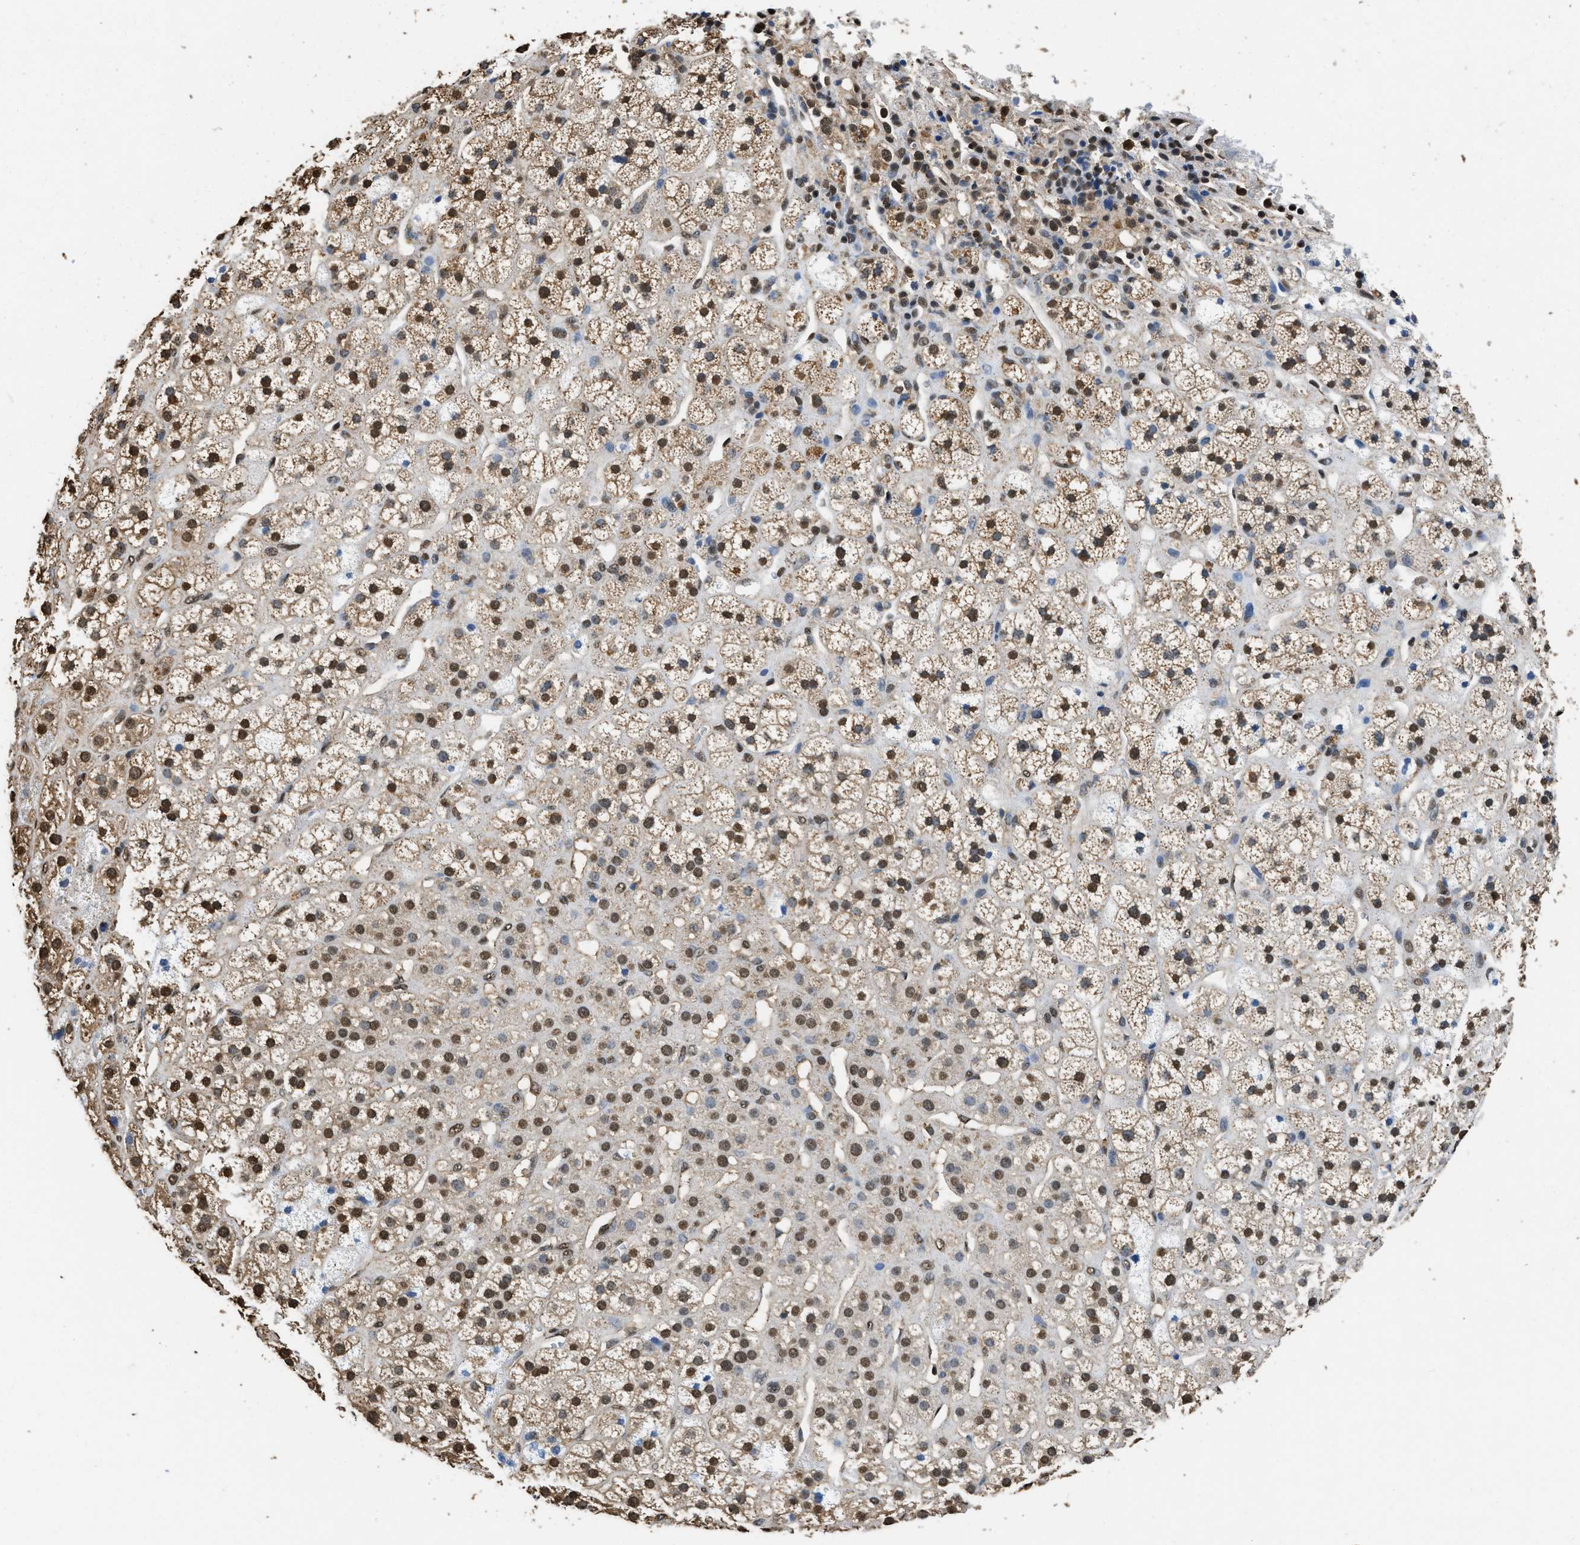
{"staining": {"intensity": "moderate", "quantity": ">75%", "location": "cytoplasmic/membranous,nuclear"}, "tissue": "adrenal gland", "cell_type": "Glandular cells", "image_type": "normal", "snomed": [{"axis": "morphology", "description": "Normal tissue, NOS"}, {"axis": "topography", "description": "Adrenal gland"}], "caption": "Moderate cytoplasmic/membranous,nuclear protein positivity is identified in approximately >75% of glandular cells in adrenal gland. (Stains: DAB in brown, nuclei in blue, Microscopy: brightfield microscopy at high magnification).", "gene": "GAPDH", "patient": {"sex": "male", "age": 56}}